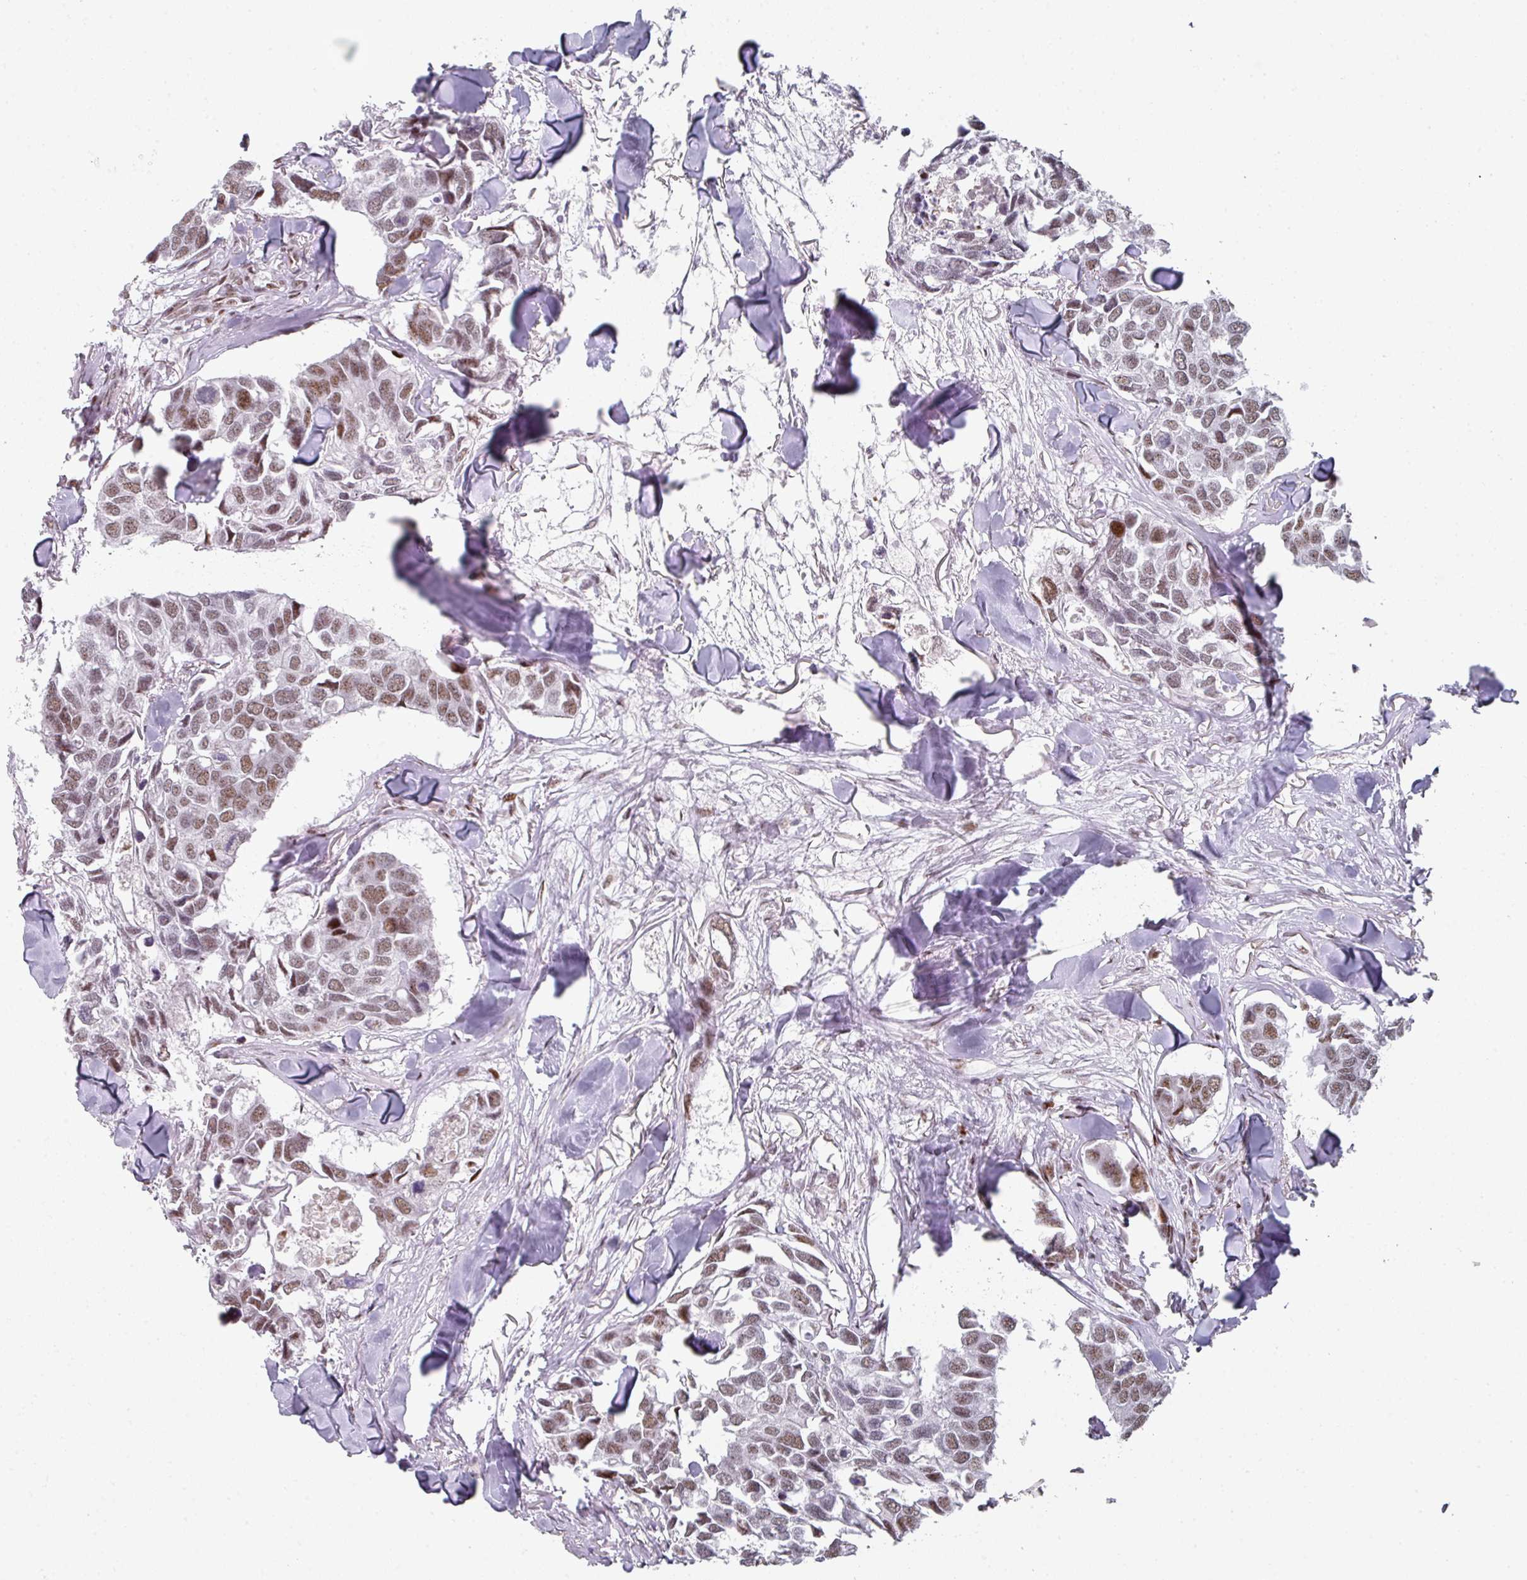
{"staining": {"intensity": "moderate", "quantity": ">75%", "location": "nuclear"}, "tissue": "breast cancer", "cell_type": "Tumor cells", "image_type": "cancer", "snomed": [{"axis": "morphology", "description": "Duct carcinoma"}, {"axis": "topography", "description": "Breast"}], "caption": "Invasive ductal carcinoma (breast) tissue demonstrates moderate nuclear expression in approximately >75% of tumor cells", "gene": "SF3B5", "patient": {"sex": "female", "age": 83}}